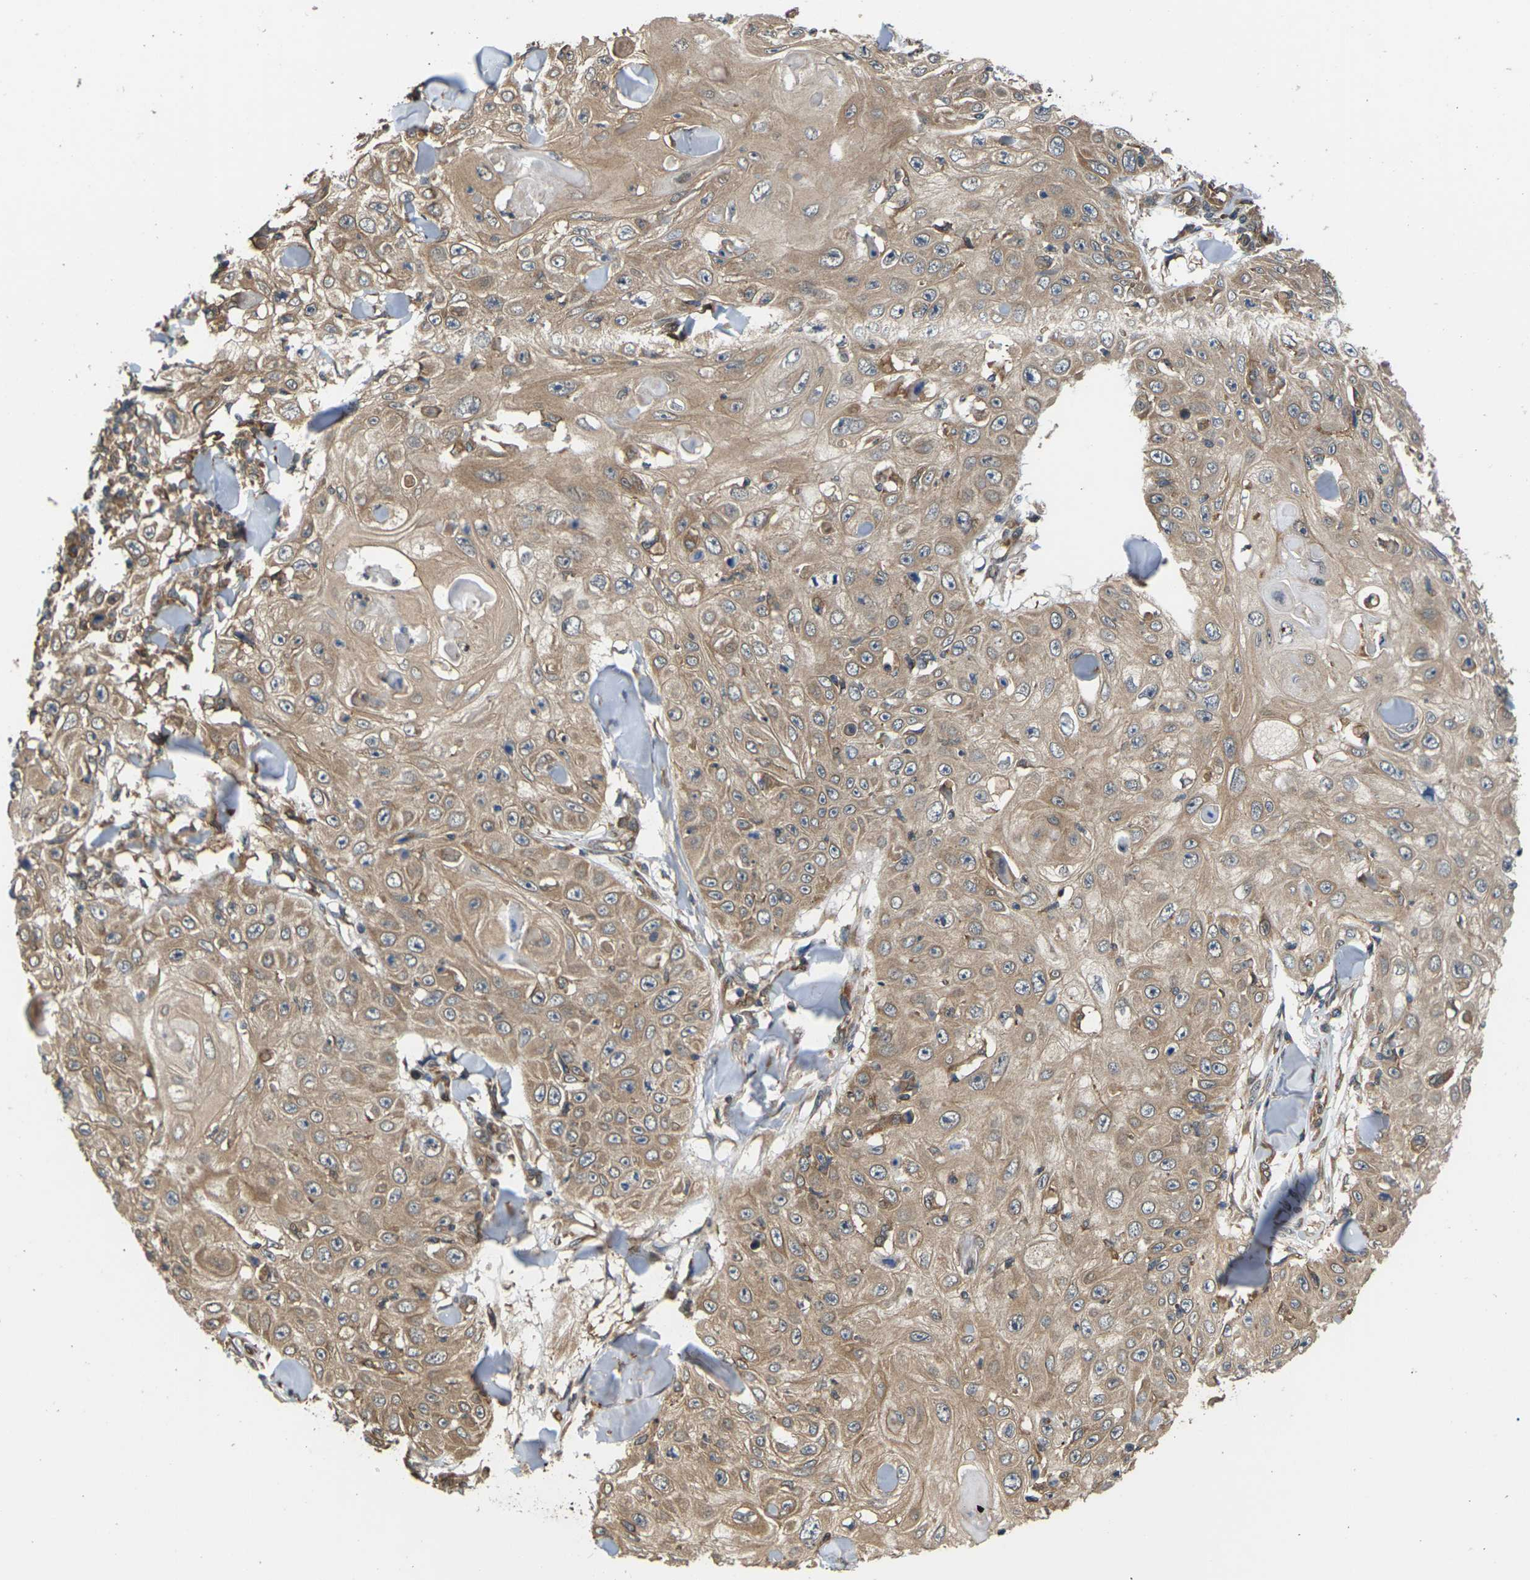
{"staining": {"intensity": "moderate", "quantity": ">75%", "location": "cytoplasmic/membranous"}, "tissue": "skin cancer", "cell_type": "Tumor cells", "image_type": "cancer", "snomed": [{"axis": "morphology", "description": "Squamous cell carcinoma, NOS"}, {"axis": "topography", "description": "Skin"}], "caption": "A brown stain shows moderate cytoplasmic/membranous positivity of a protein in human skin squamous cell carcinoma tumor cells. (Brightfield microscopy of DAB IHC at high magnification).", "gene": "NRAS", "patient": {"sex": "male", "age": 86}}